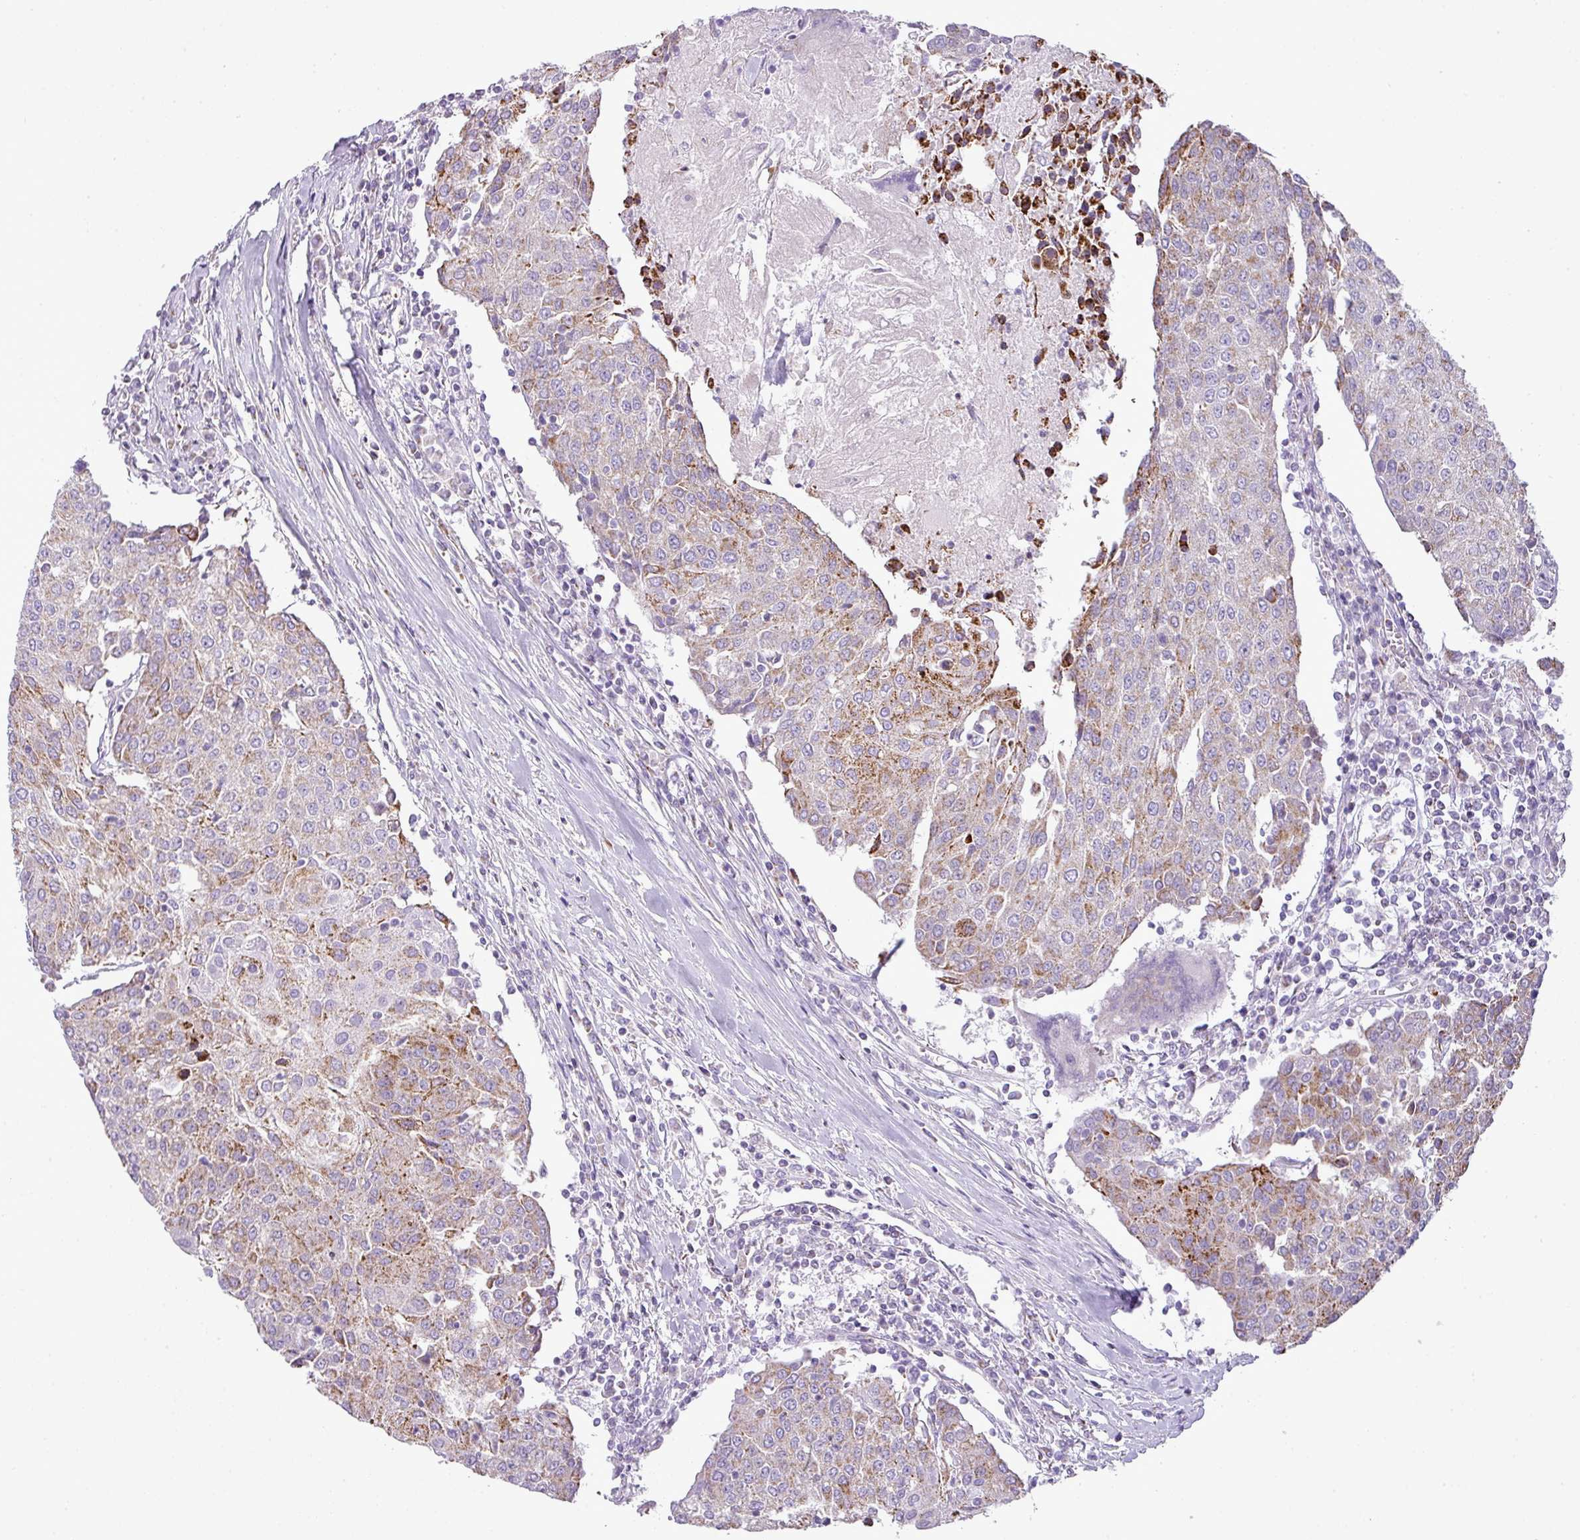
{"staining": {"intensity": "moderate", "quantity": "25%-75%", "location": "cytoplasmic/membranous"}, "tissue": "urothelial cancer", "cell_type": "Tumor cells", "image_type": "cancer", "snomed": [{"axis": "morphology", "description": "Urothelial carcinoma, High grade"}, {"axis": "topography", "description": "Urinary bladder"}], "caption": "The micrograph shows immunohistochemical staining of high-grade urothelial carcinoma. There is moderate cytoplasmic/membranous positivity is appreciated in approximately 25%-75% of tumor cells.", "gene": "ZNF81", "patient": {"sex": "female", "age": 85}}